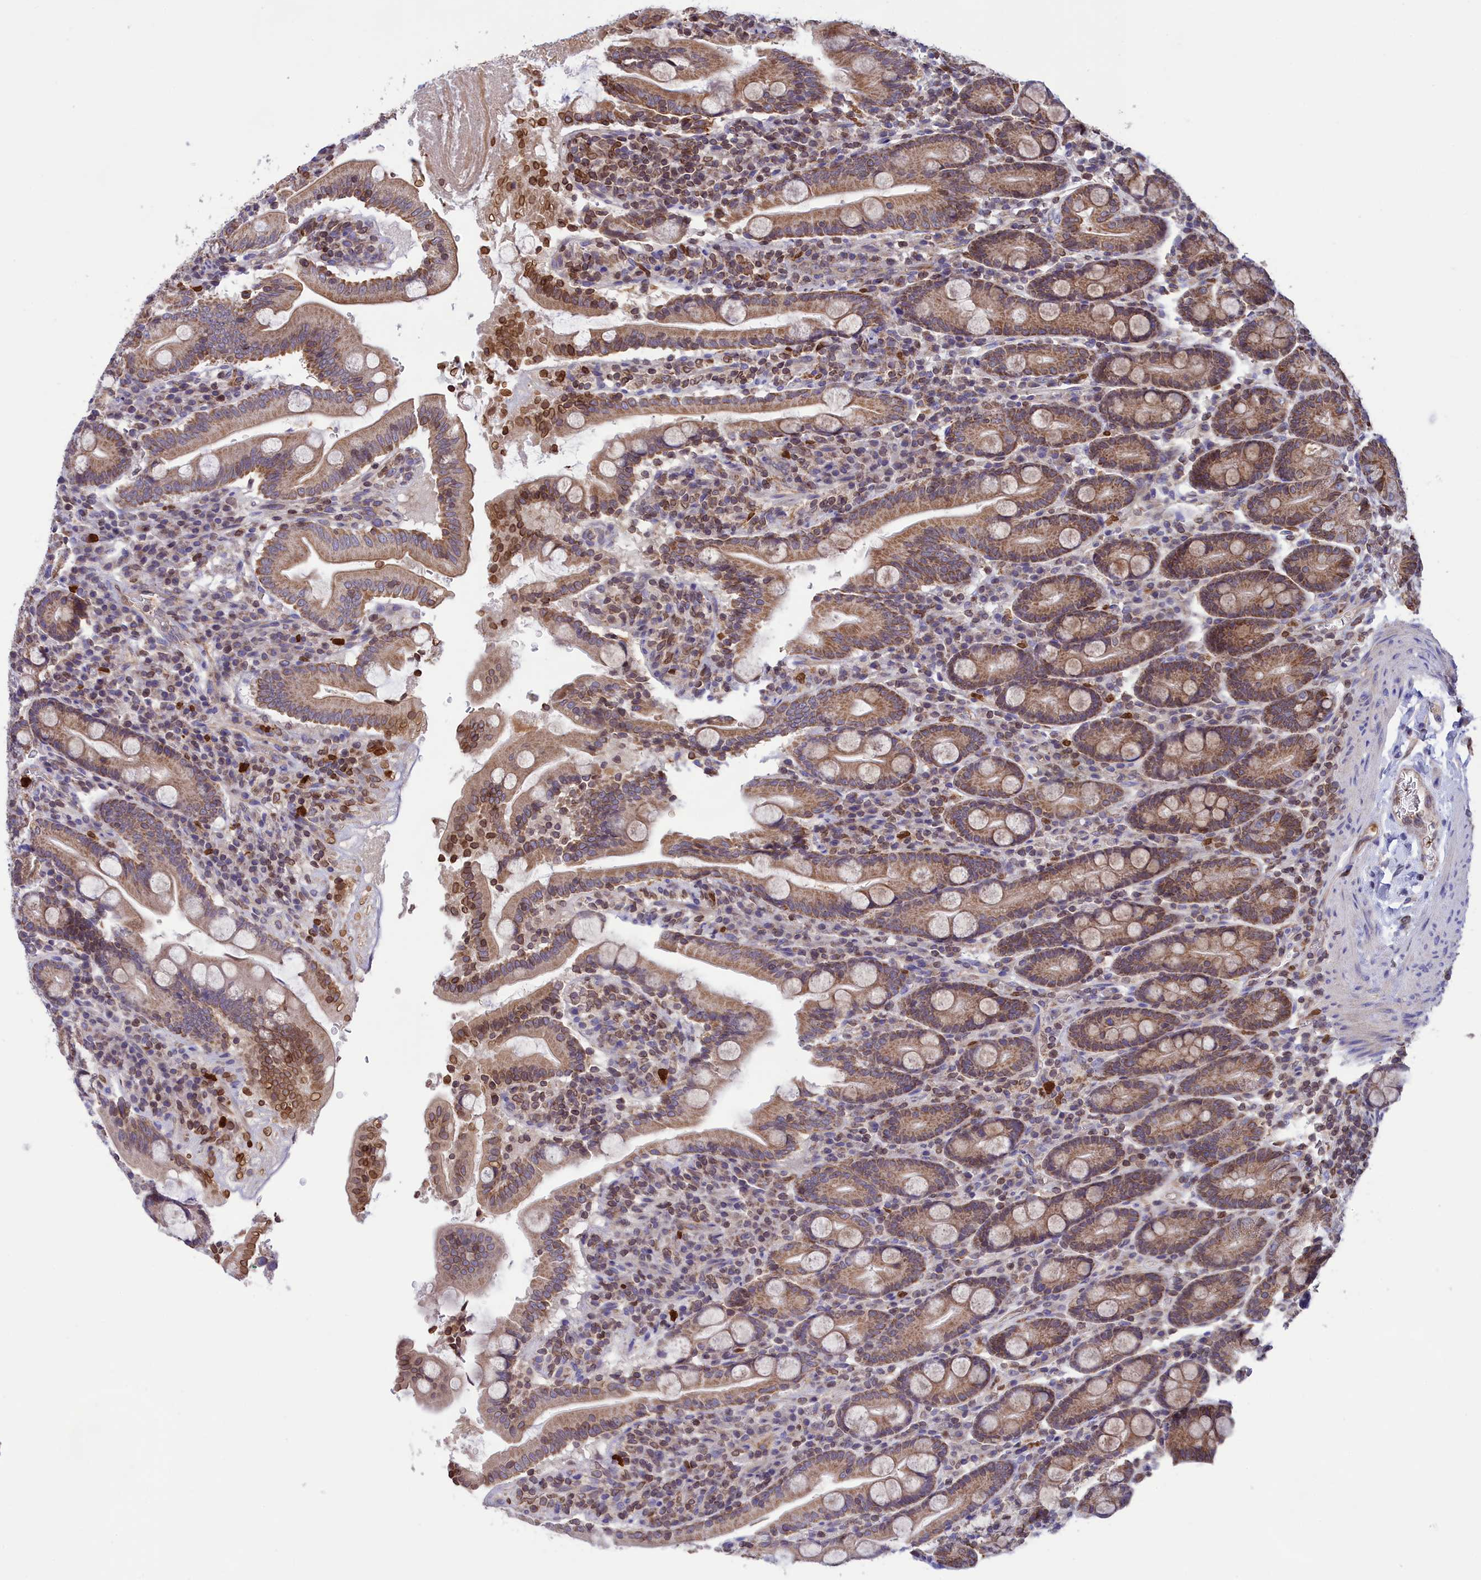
{"staining": {"intensity": "moderate", "quantity": ">75%", "location": "cytoplasmic/membranous"}, "tissue": "duodenum", "cell_type": "Glandular cells", "image_type": "normal", "snomed": [{"axis": "morphology", "description": "Normal tissue, NOS"}, {"axis": "topography", "description": "Duodenum"}], "caption": "Unremarkable duodenum shows moderate cytoplasmic/membranous staining in approximately >75% of glandular cells The staining was performed using DAB, with brown indicating positive protein expression. Nuclei are stained blue with hematoxylin..", "gene": "PKHD1L1", "patient": {"sex": "male", "age": 35}}